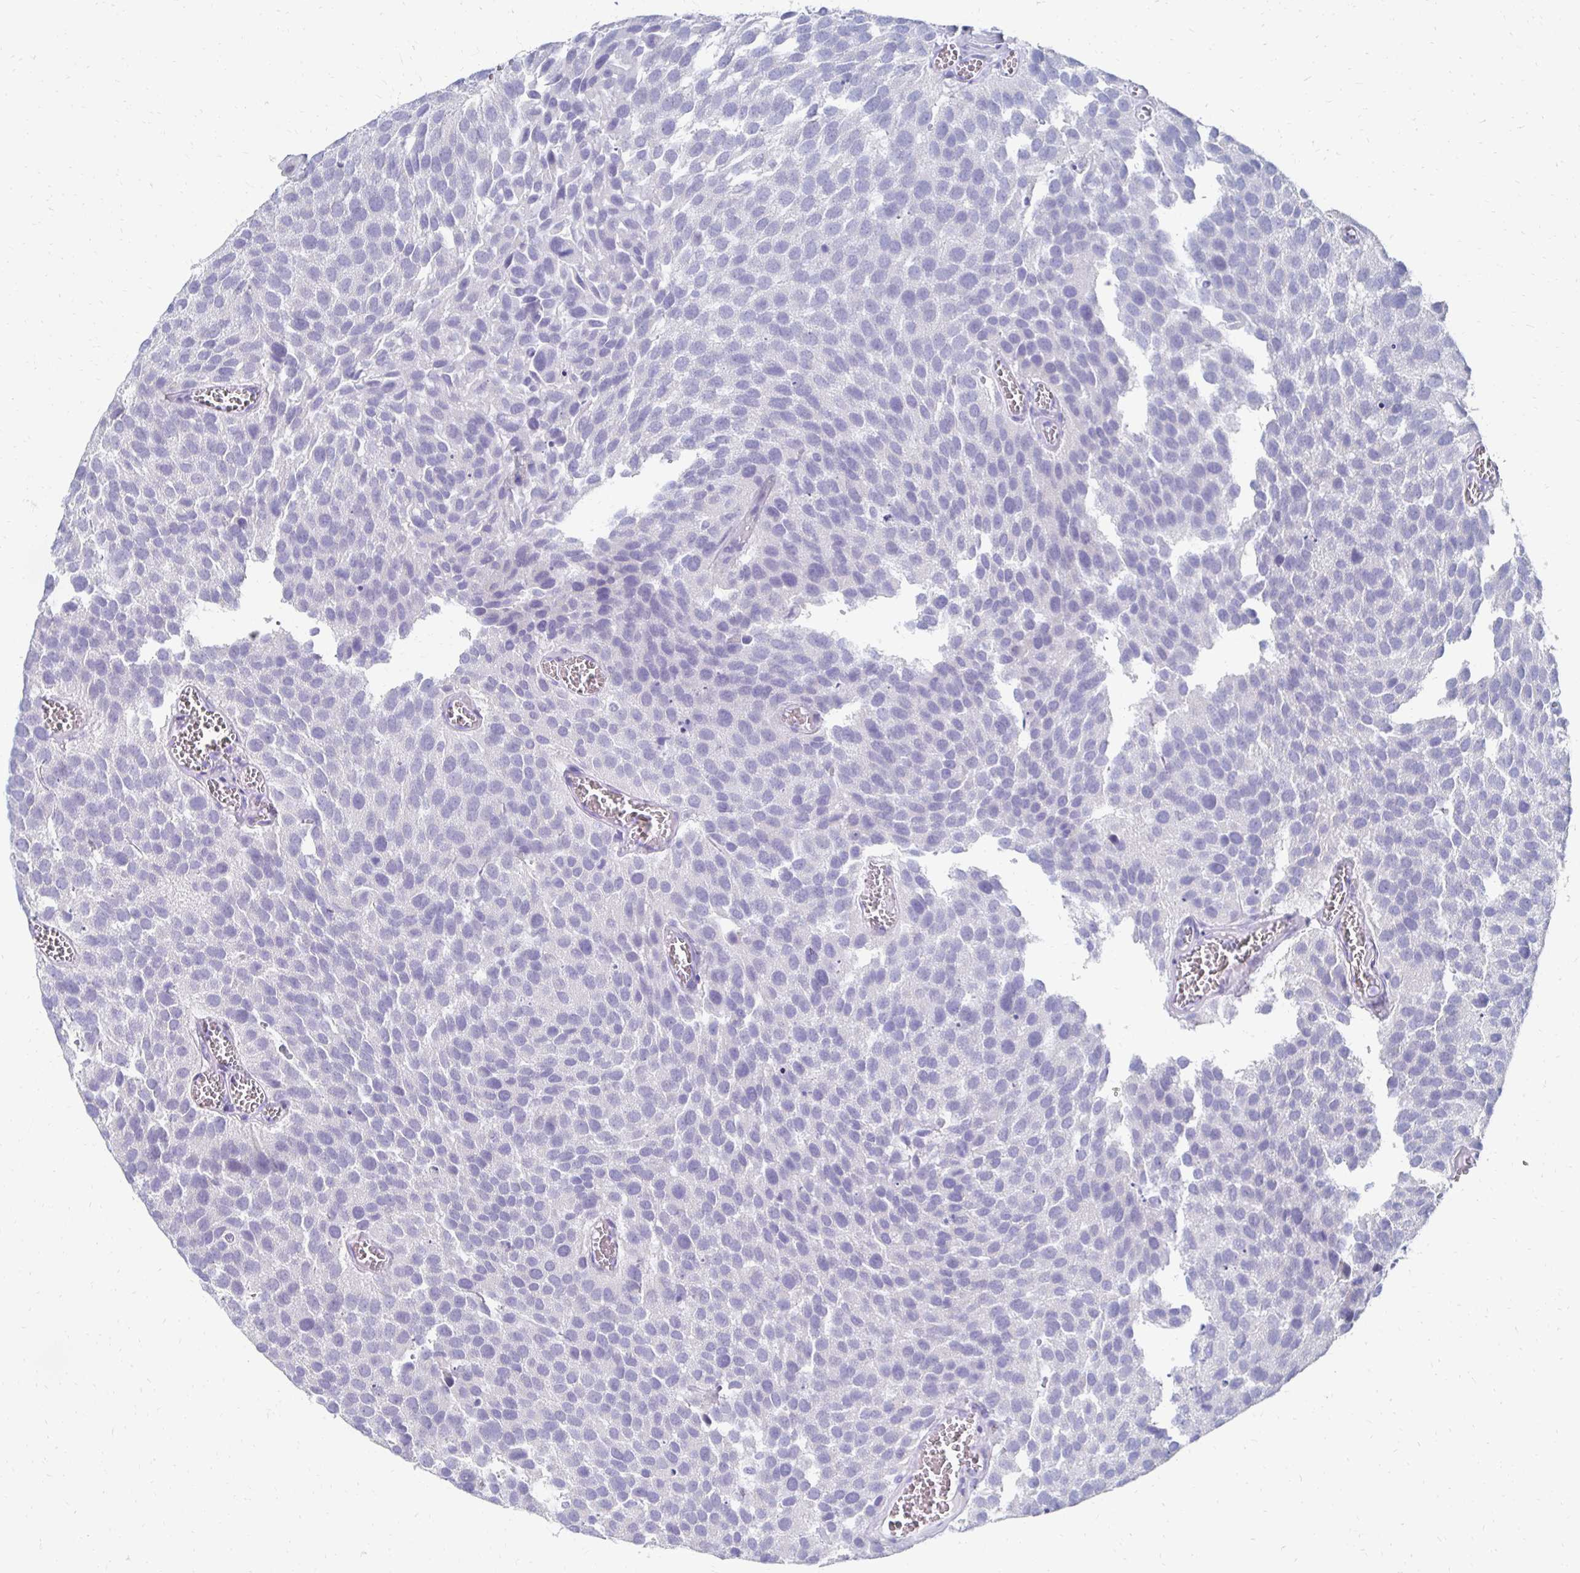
{"staining": {"intensity": "negative", "quantity": "none", "location": "none"}, "tissue": "urothelial cancer", "cell_type": "Tumor cells", "image_type": "cancer", "snomed": [{"axis": "morphology", "description": "Urothelial carcinoma, Low grade"}, {"axis": "topography", "description": "Urinary bladder"}], "caption": "DAB immunohistochemical staining of low-grade urothelial carcinoma demonstrates no significant positivity in tumor cells.", "gene": "SYCP3", "patient": {"sex": "female", "age": 69}}